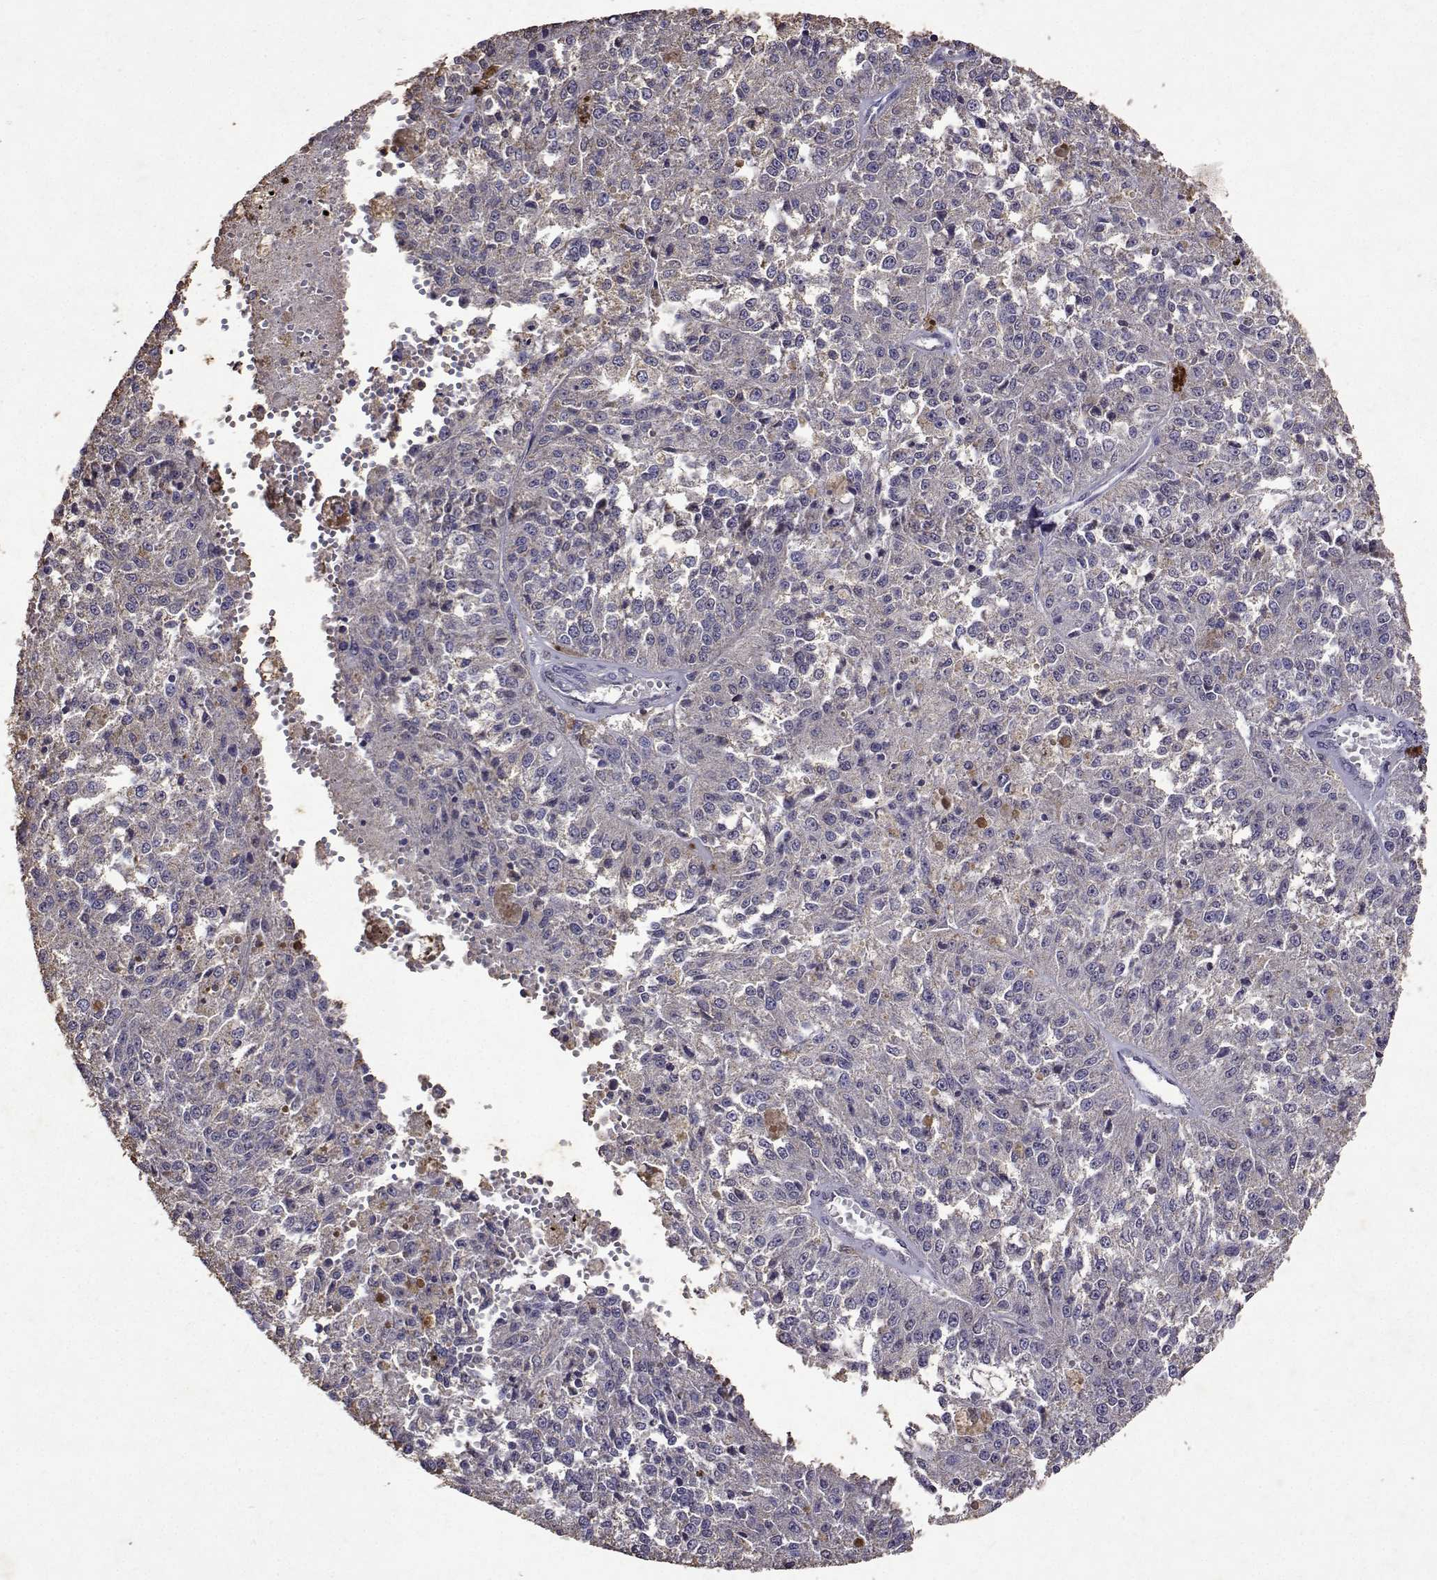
{"staining": {"intensity": "negative", "quantity": "none", "location": "none"}, "tissue": "melanoma", "cell_type": "Tumor cells", "image_type": "cancer", "snomed": [{"axis": "morphology", "description": "Malignant melanoma, Metastatic site"}, {"axis": "topography", "description": "Lymph node"}], "caption": "There is no significant expression in tumor cells of melanoma.", "gene": "APAF1", "patient": {"sex": "female", "age": 64}}